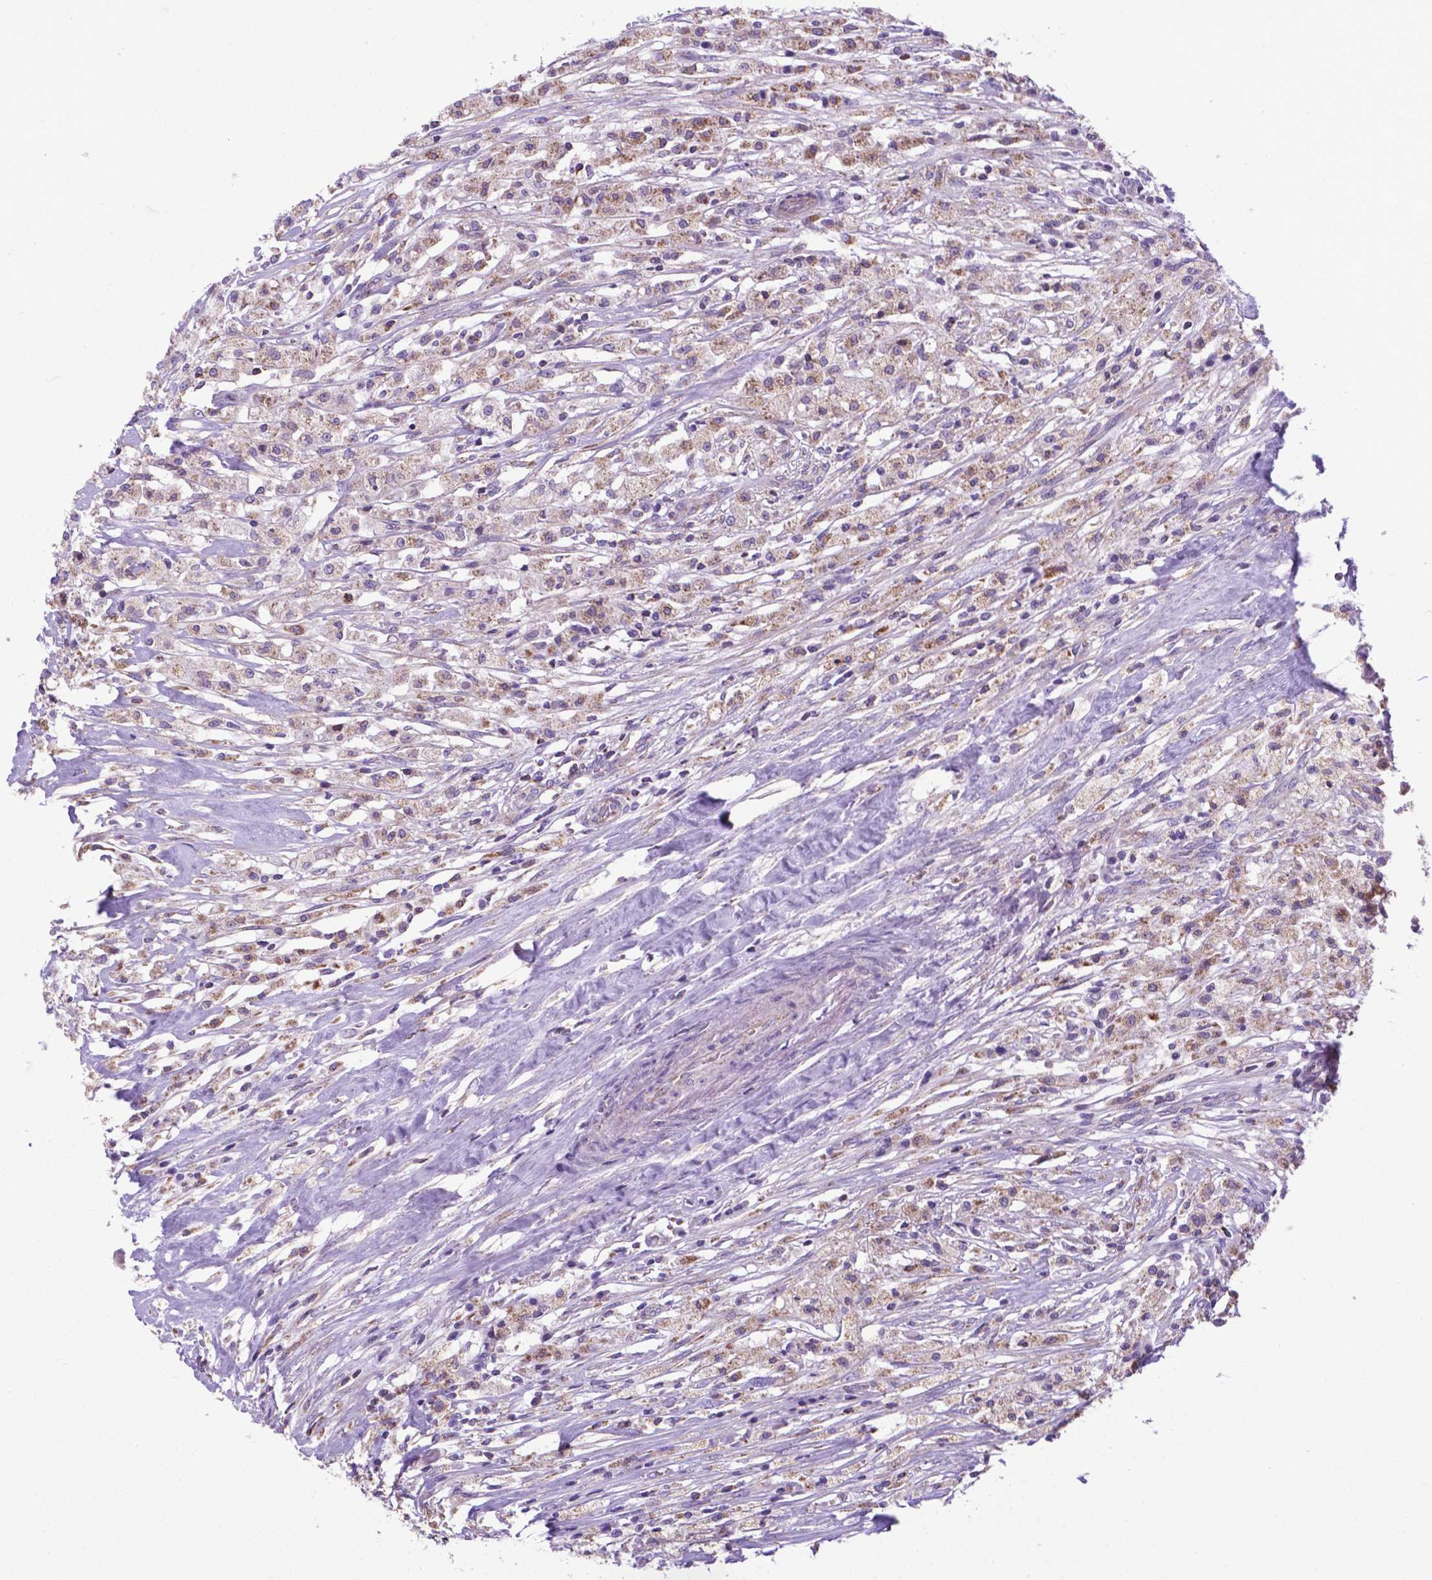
{"staining": {"intensity": "weak", "quantity": ">75%", "location": "cytoplasmic/membranous"}, "tissue": "testis cancer", "cell_type": "Tumor cells", "image_type": "cancer", "snomed": [{"axis": "morphology", "description": "Necrosis, NOS"}, {"axis": "morphology", "description": "Carcinoma, Embryonal, NOS"}, {"axis": "topography", "description": "Testis"}], "caption": "A micrograph showing weak cytoplasmic/membranous expression in approximately >75% of tumor cells in testis cancer (embryonal carcinoma), as visualized by brown immunohistochemical staining.", "gene": "POU3F3", "patient": {"sex": "male", "age": 19}}